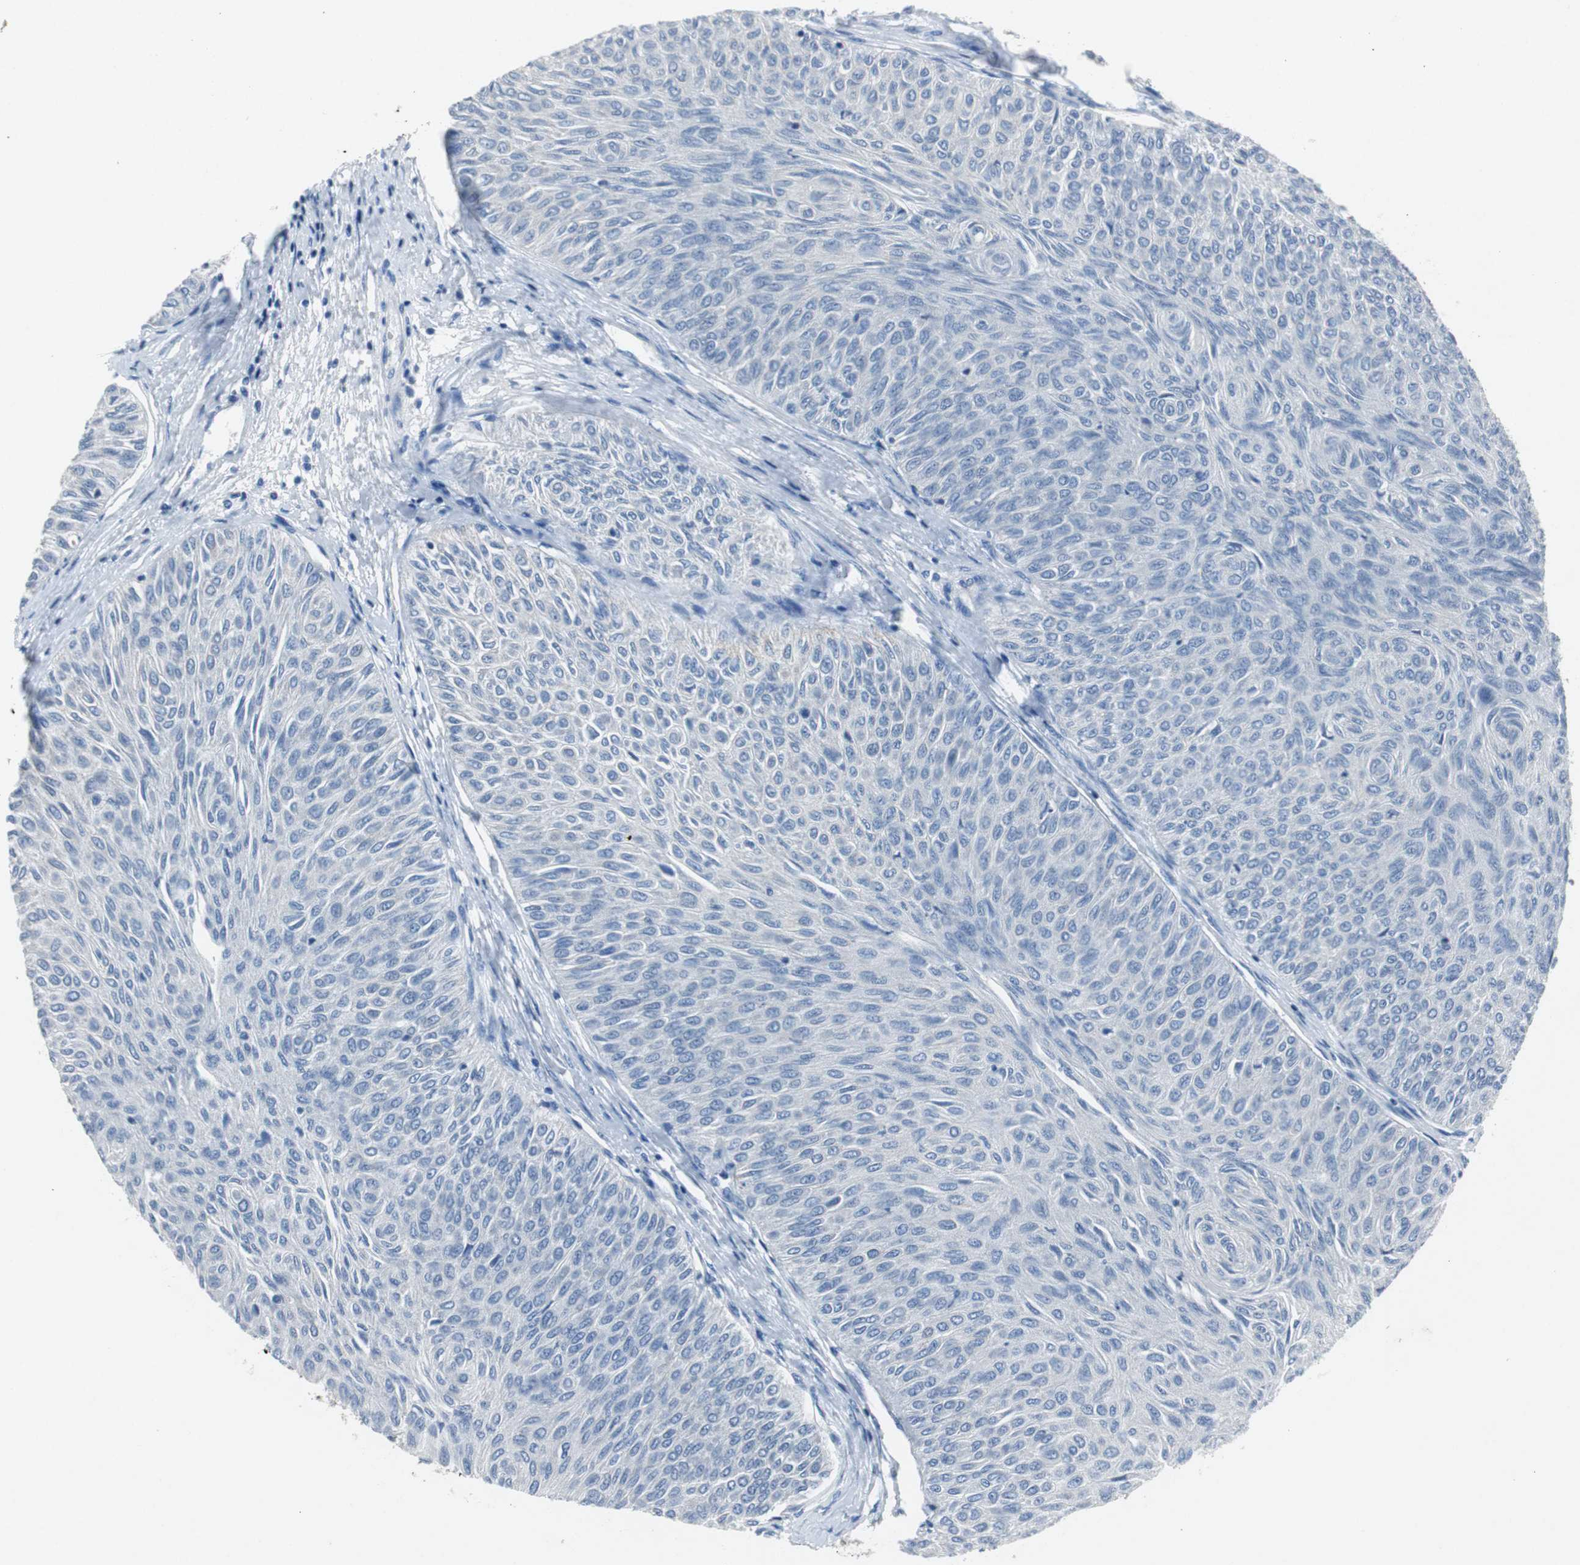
{"staining": {"intensity": "negative", "quantity": "none", "location": "none"}, "tissue": "urothelial cancer", "cell_type": "Tumor cells", "image_type": "cancer", "snomed": [{"axis": "morphology", "description": "Urothelial carcinoma, Low grade"}, {"axis": "topography", "description": "Urinary bladder"}], "caption": "An IHC image of urothelial cancer is shown. There is no staining in tumor cells of urothelial cancer.", "gene": "LRP2", "patient": {"sex": "male", "age": 78}}